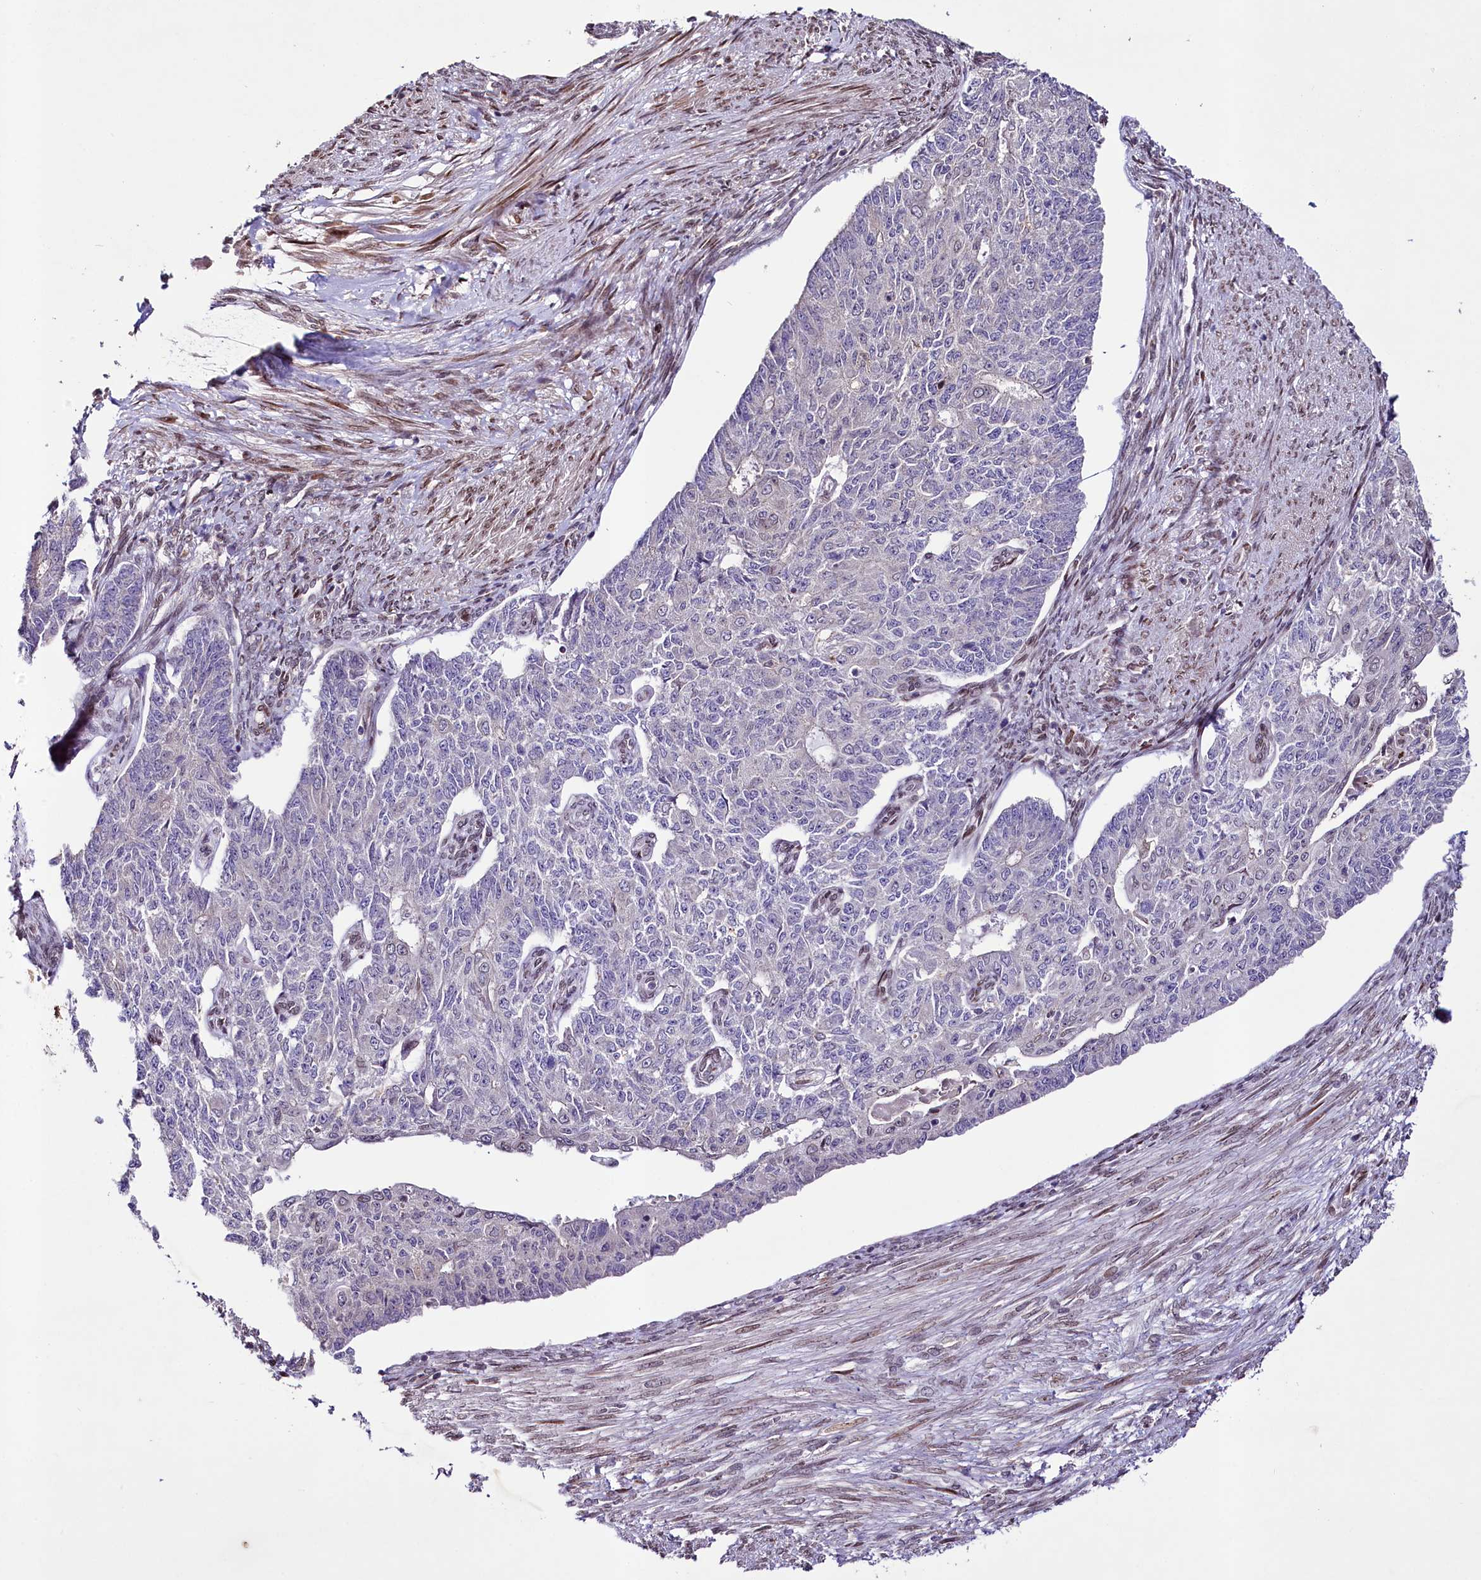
{"staining": {"intensity": "negative", "quantity": "none", "location": "none"}, "tissue": "endometrial cancer", "cell_type": "Tumor cells", "image_type": "cancer", "snomed": [{"axis": "morphology", "description": "Adenocarcinoma, NOS"}, {"axis": "topography", "description": "Endometrium"}], "caption": "Tumor cells show no significant expression in adenocarcinoma (endometrial).", "gene": "ZNF226", "patient": {"sex": "female", "age": 32}}